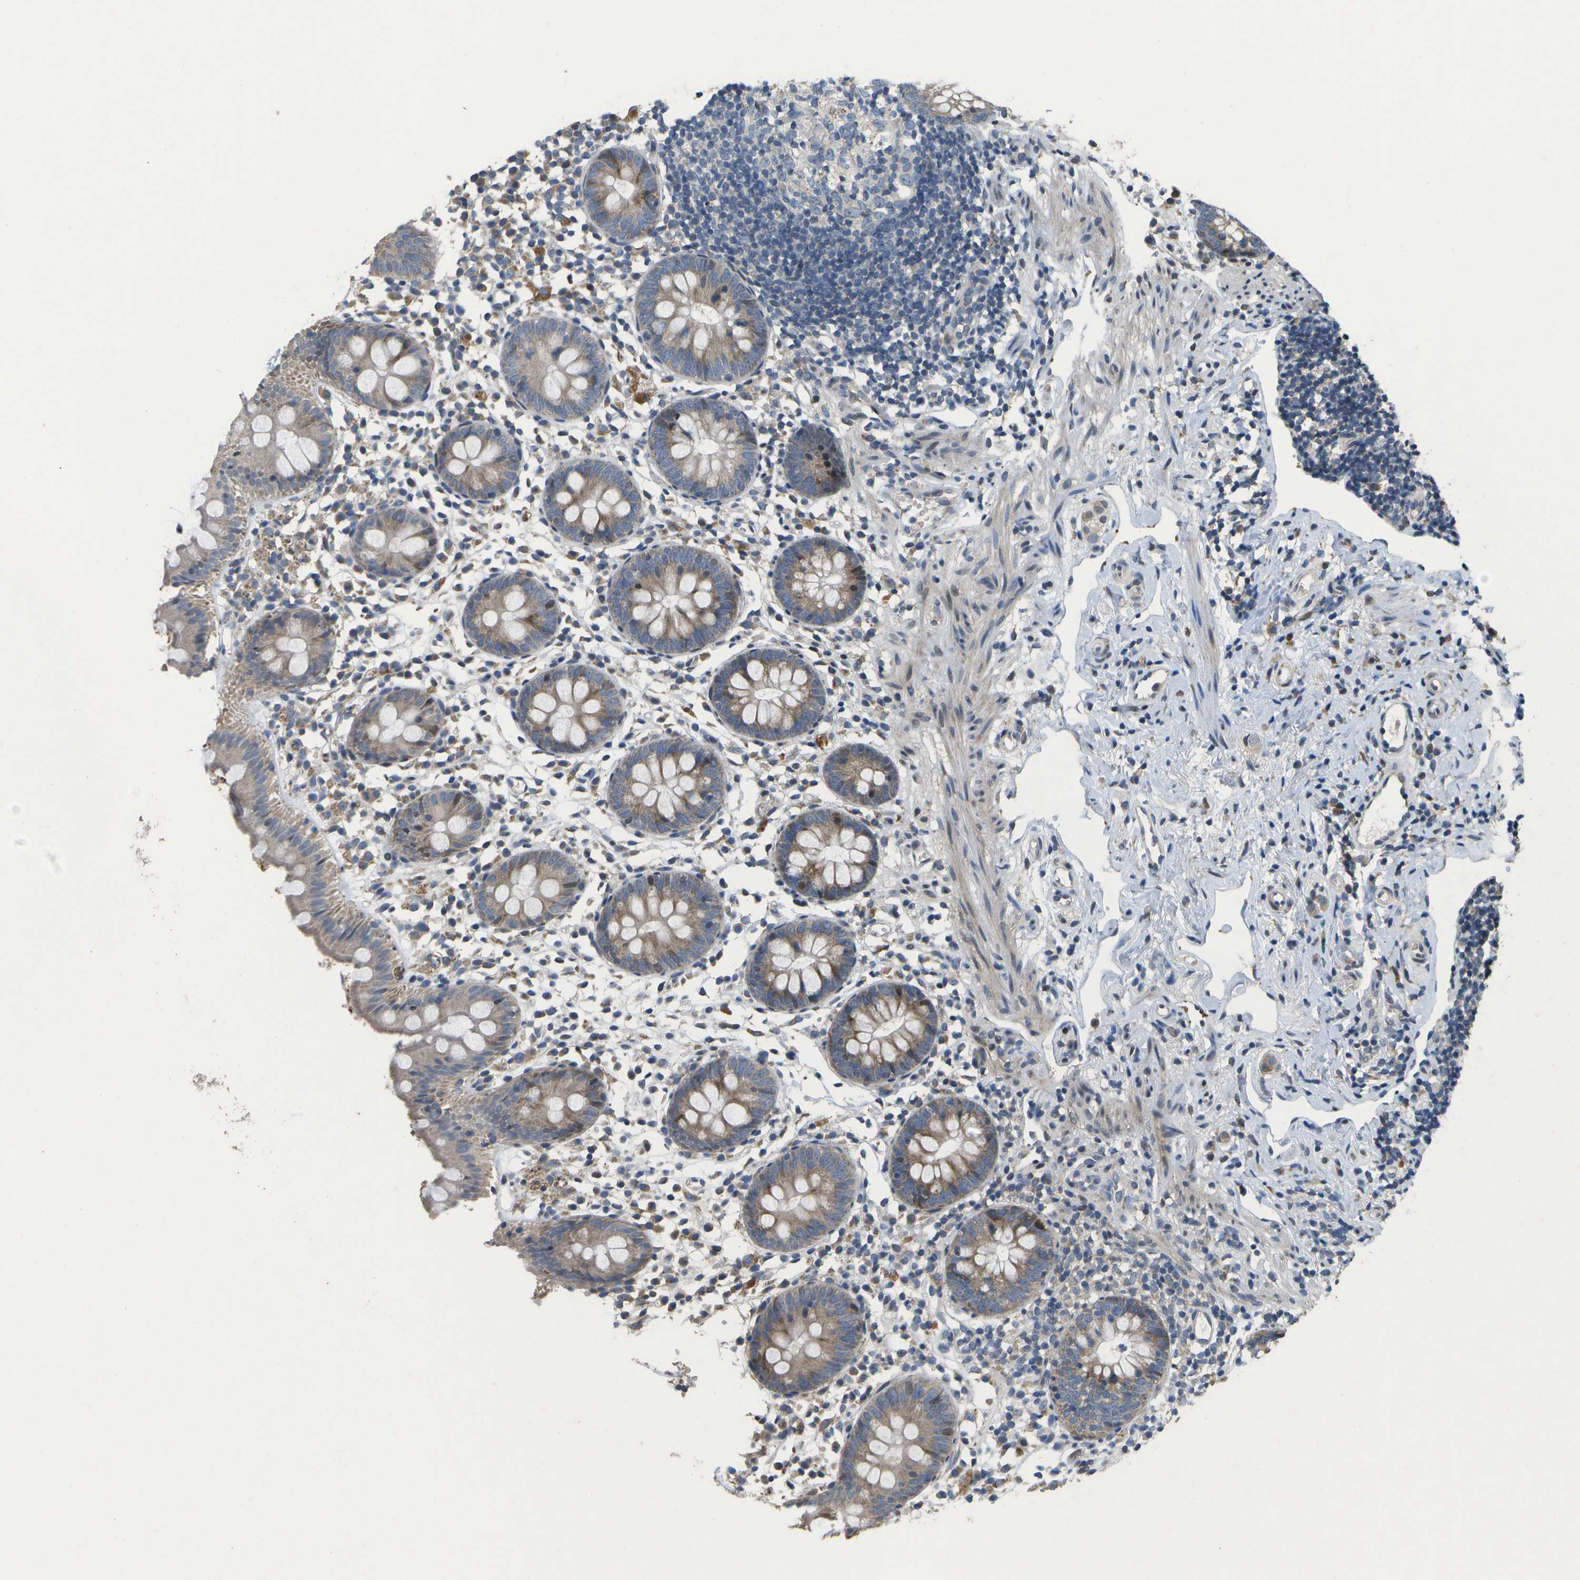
{"staining": {"intensity": "moderate", "quantity": ">75%", "location": "cytoplasmic/membranous"}, "tissue": "appendix", "cell_type": "Glandular cells", "image_type": "normal", "snomed": [{"axis": "morphology", "description": "Normal tissue, NOS"}, {"axis": "topography", "description": "Appendix"}], "caption": "Benign appendix reveals moderate cytoplasmic/membranous staining in approximately >75% of glandular cells, visualized by immunohistochemistry. Immunohistochemistry stains the protein of interest in brown and the nuclei are stained blue.", "gene": "HADHA", "patient": {"sex": "female", "age": 20}}